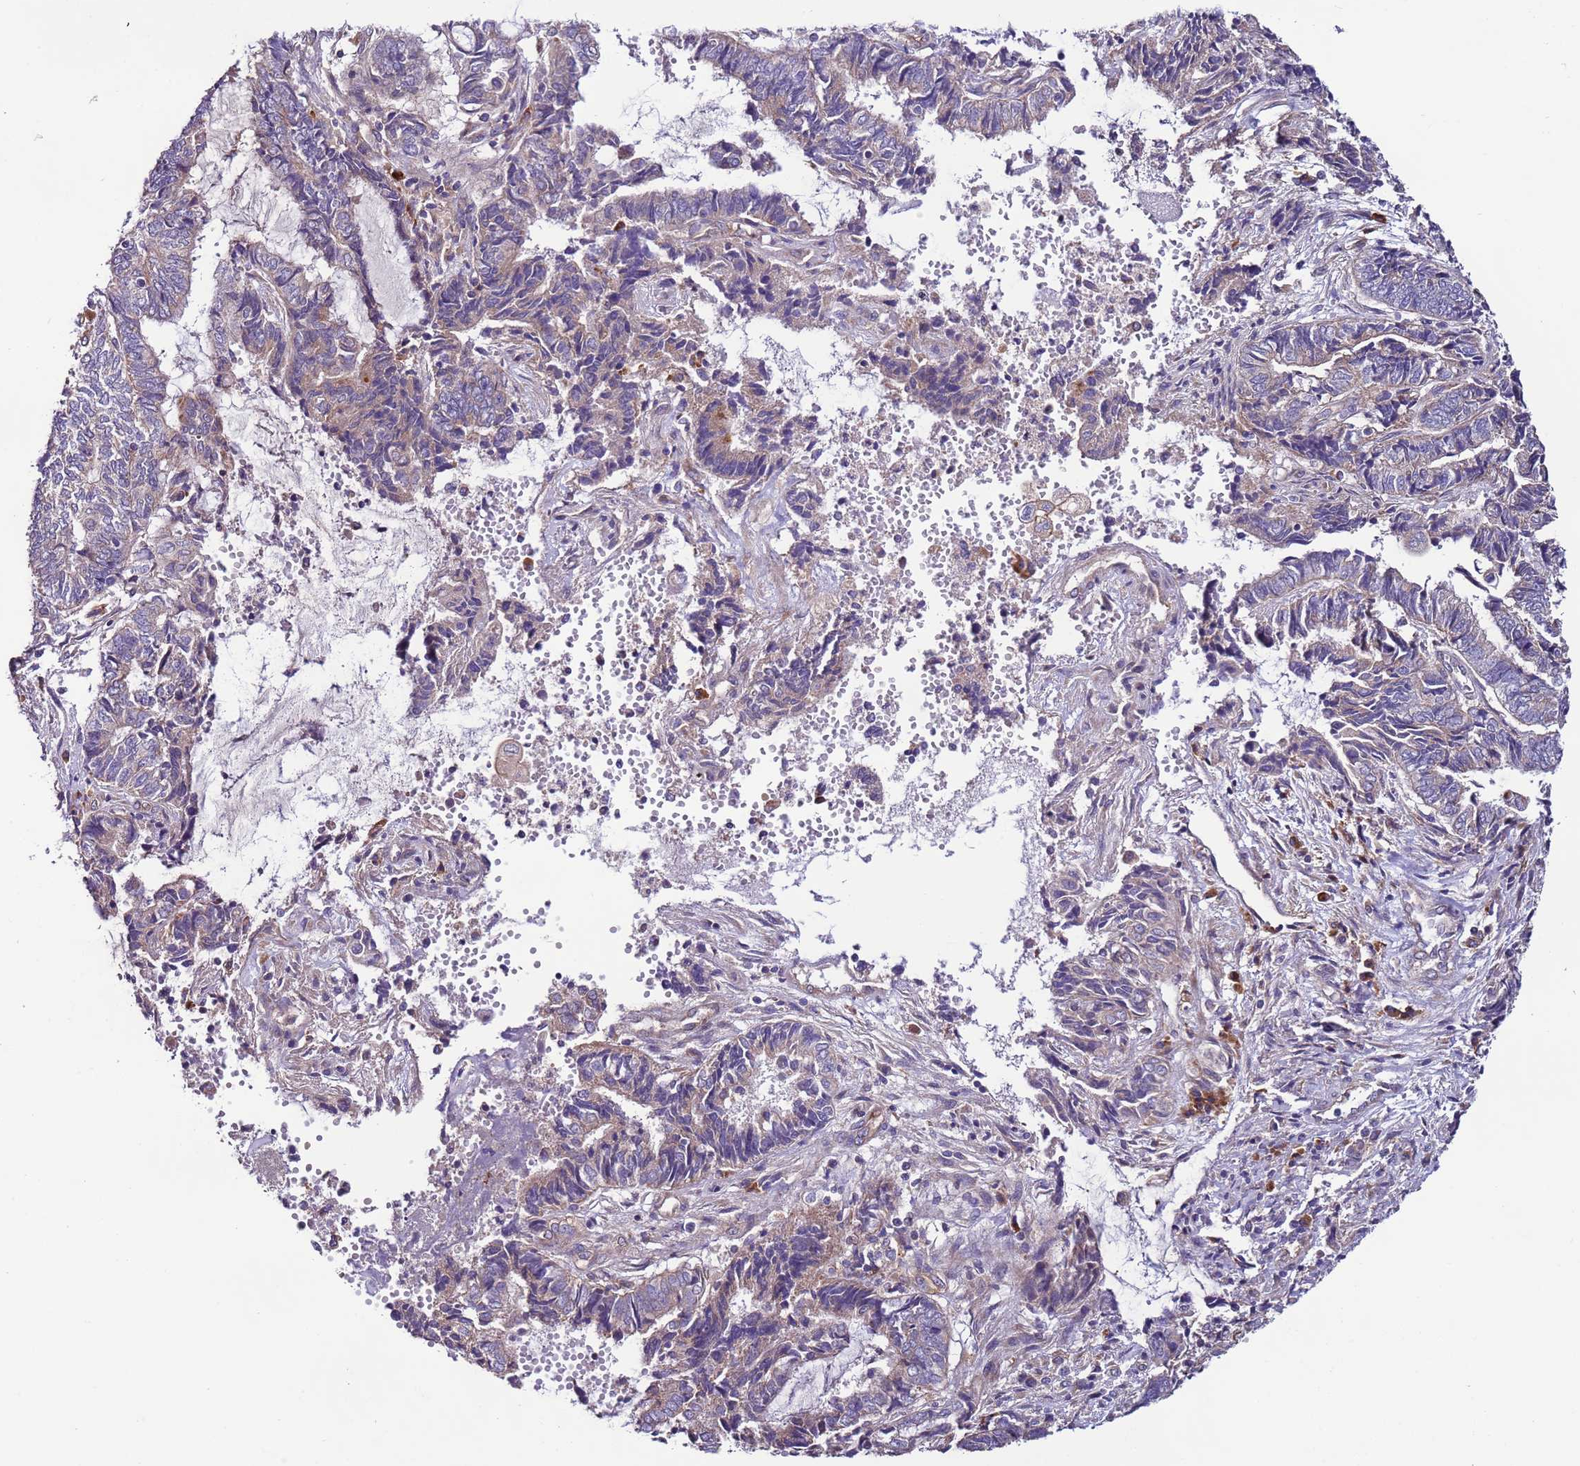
{"staining": {"intensity": "weak", "quantity": "<25%", "location": "cytoplasmic/membranous"}, "tissue": "endometrial cancer", "cell_type": "Tumor cells", "image_type": "cancer", "snomed": [{"axis": "morphology", "description": "Adenocarcinoma, NOS"}, {"axis": "topography", "description": "Uterus"}, {"axis": "topography", "description": "Endometrium"}], "caption": "Immunohistochemistry (IHC) of adenocarcinoma (endometrial) shows no positivity in tumor cells.", "gene": "SPCS1", "patient": {"sex": "female", "age": 70}}